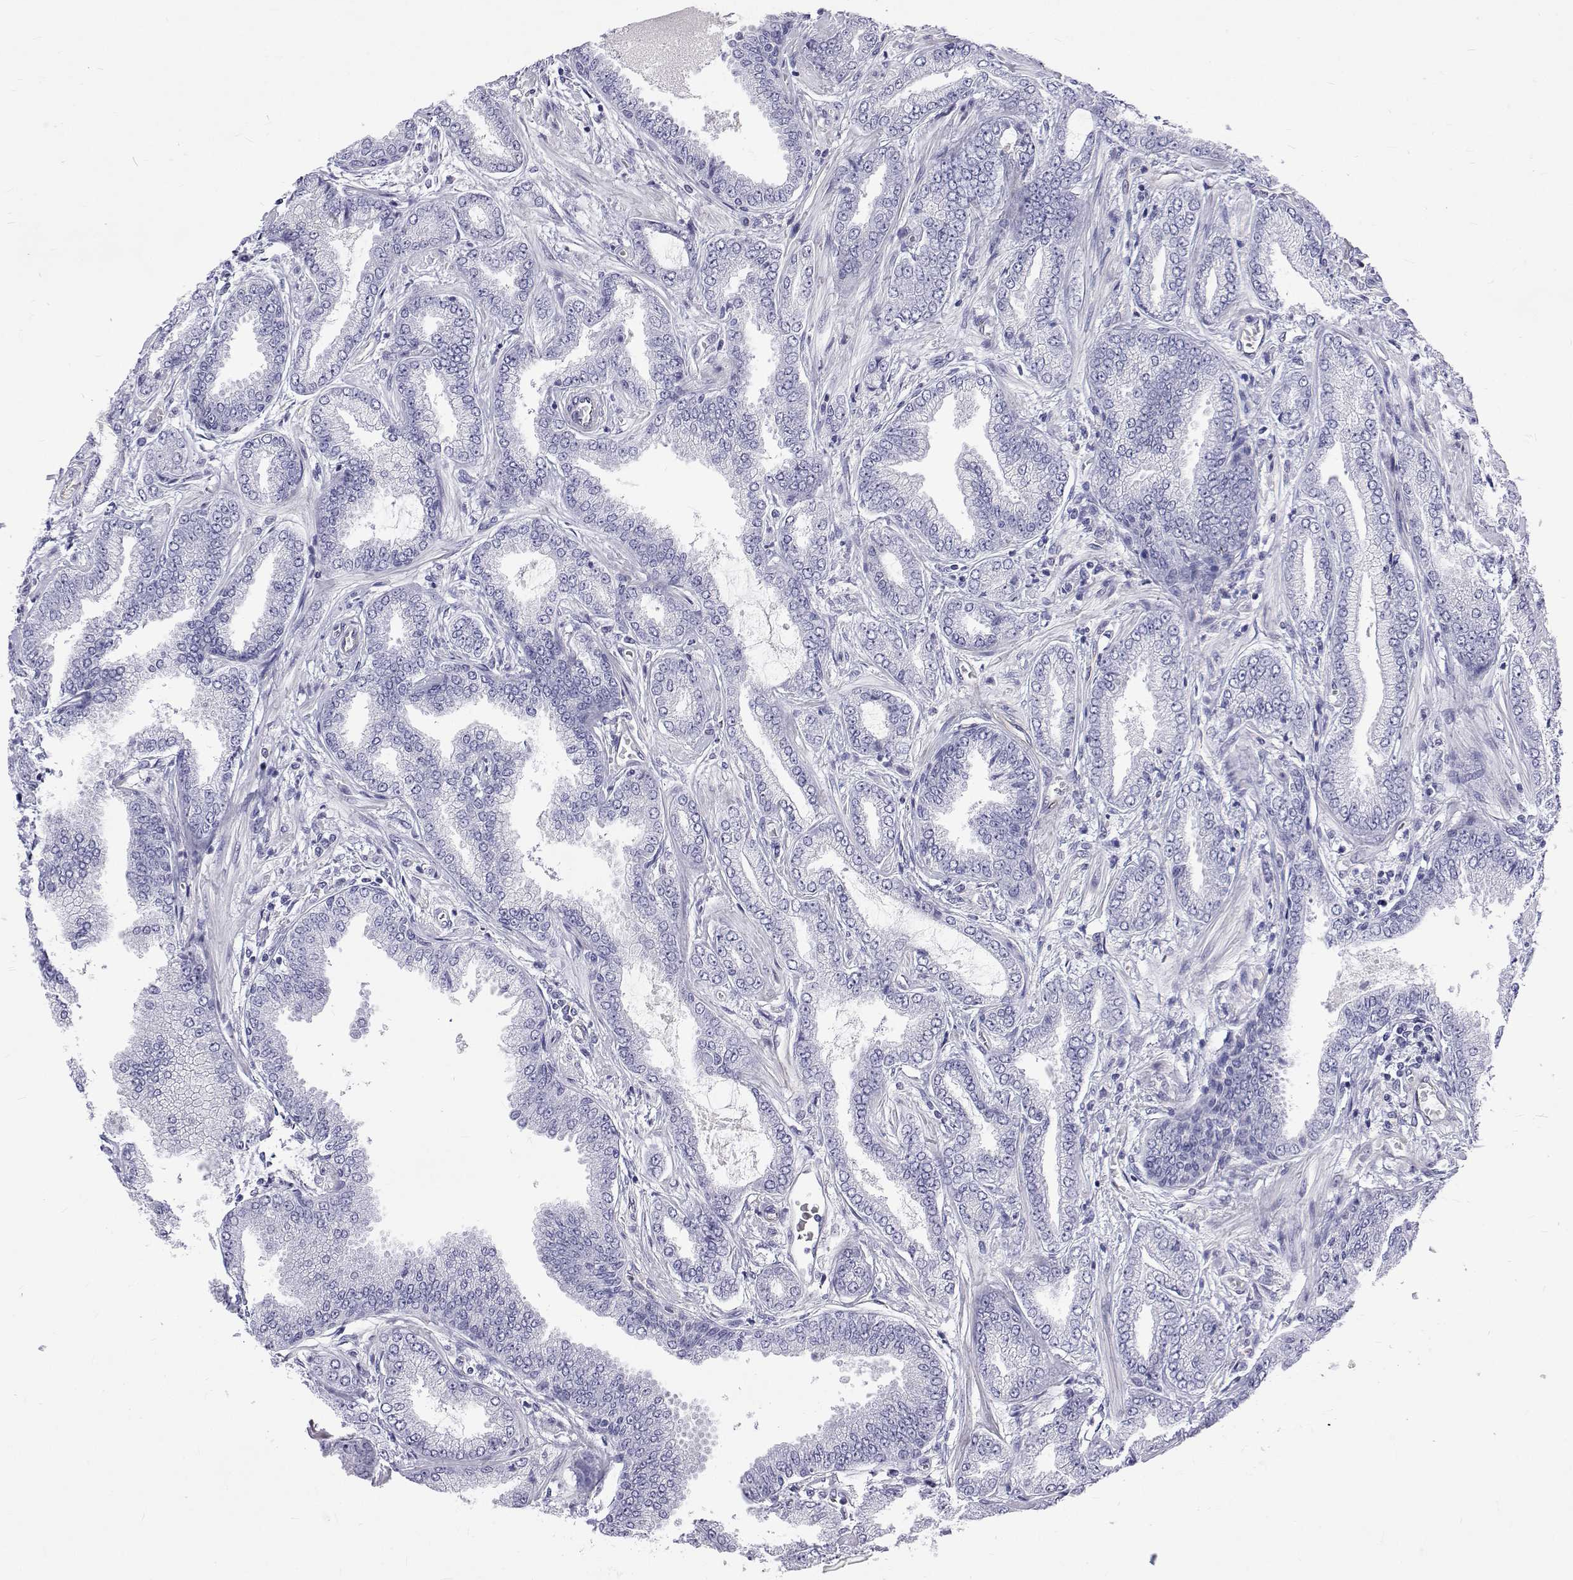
{"staining": {"intensity": "negative", "quantity": "none", "location": "none"}, "tissue": "prostate cancer", "cell_type": "Tumor cells", "image_type": "cancer", "snomed": [{"axis": "morphology", "description": "Adenocarcinoma, Low grade"}, {"axis": "topography", "description": "Prostate"}], "caption": "A histopathology image of prostate cancer (adenocarcinoma (low-grade)) stained for a protein shows no brown staining in tumor cells. The staining was performed using DAB to visualize the protein expression in brown, while the nuclei were stained in blue with hematoxylin (Magnification: 20x).", "gene": "OPRPN", "patient": {"sex": "male", "age": 55}}